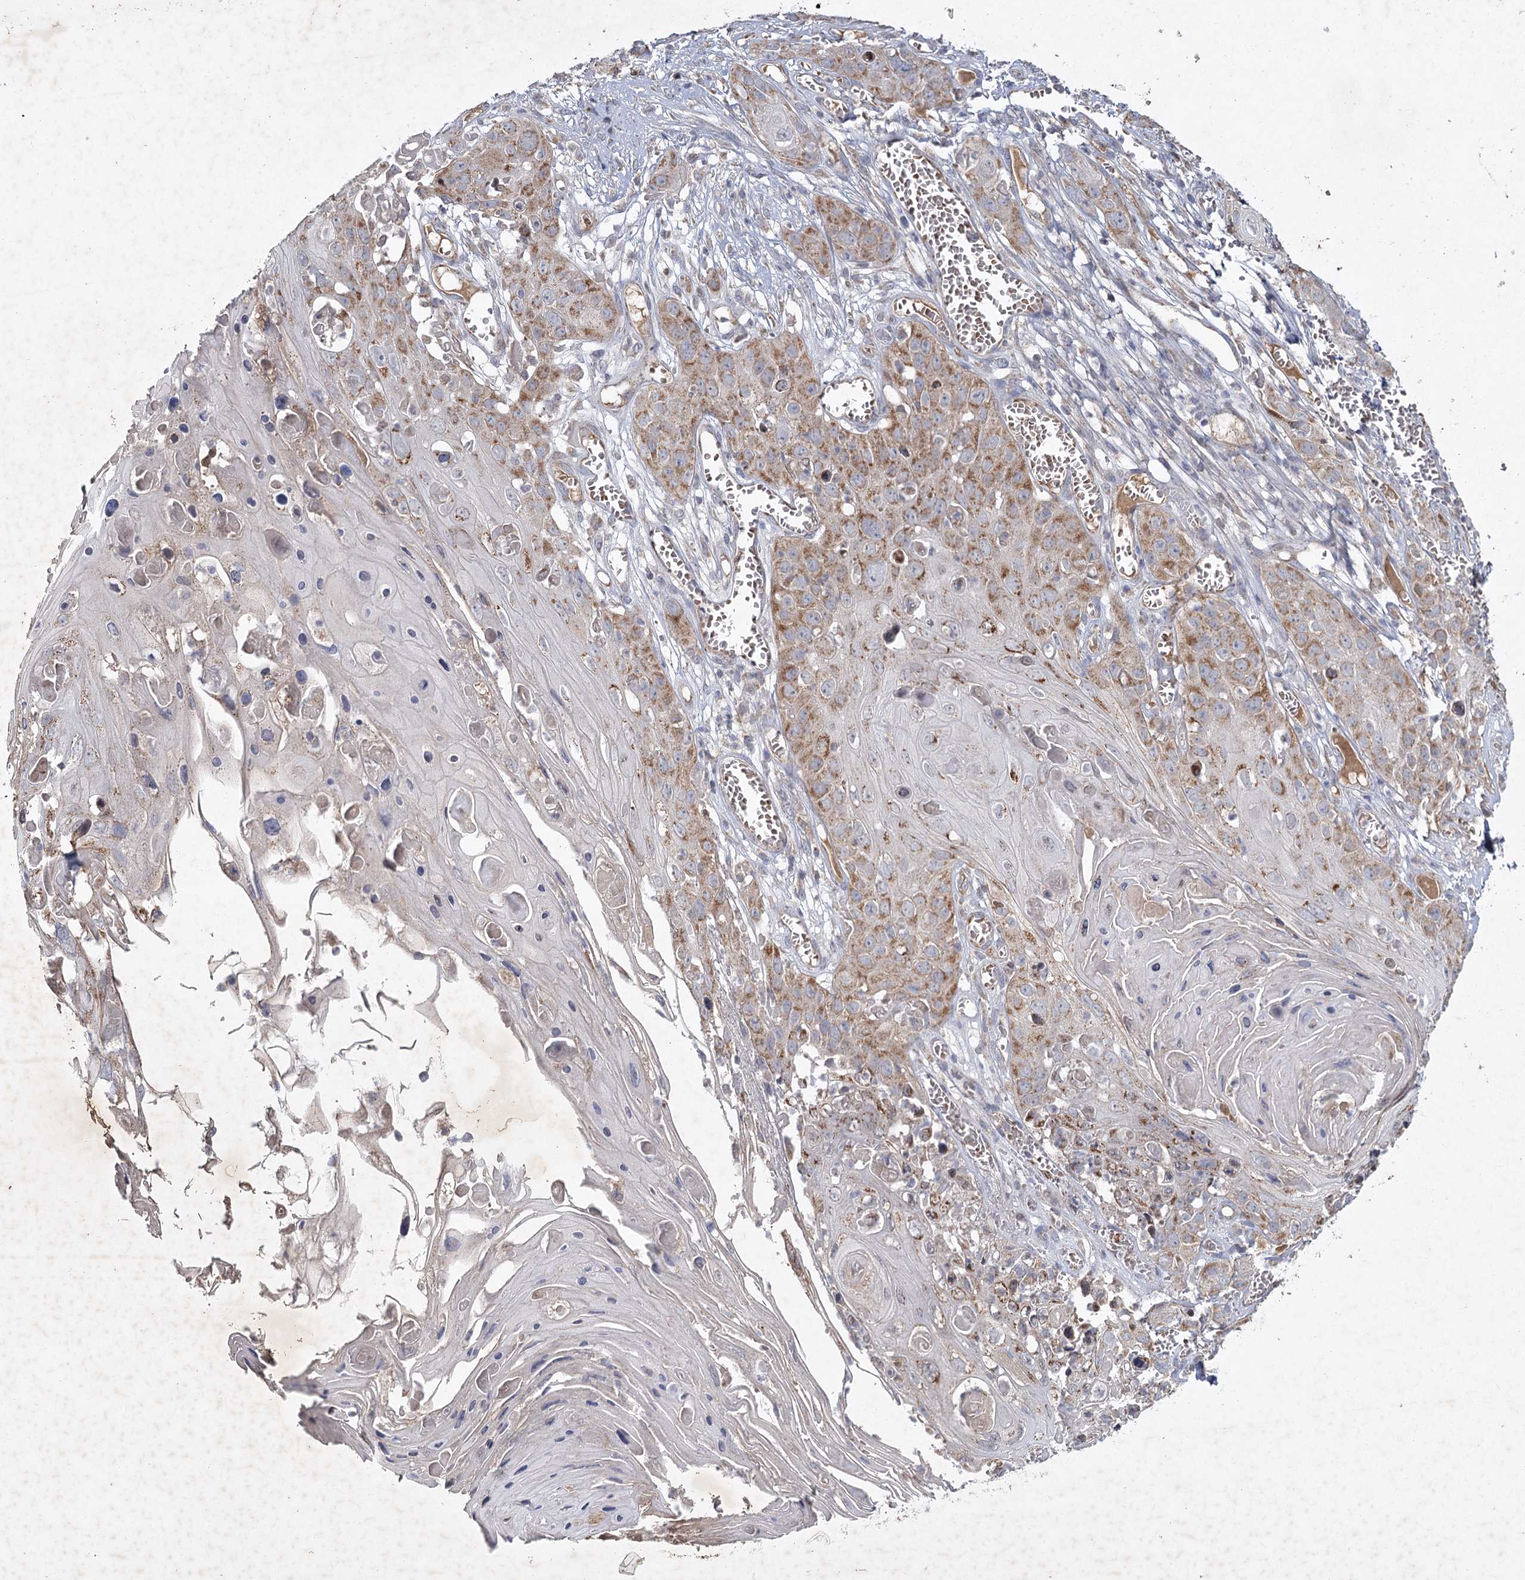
{"staining": {"intensity": "moderate", "quantity": "25%-75%", "location": "cytoplasmic/membranous"}, "tissue": "skin cancer", "cell_type": "Tumor cells", "image_type": "cancer", "snomed": [{"axis": "morphology", "description": "Squamous cell carcinoma, NOS"}, {"axis": "topography", "description": "Skin"}], "caption": "An image of skin cancer stained for a protein exhibits moderate cytoplasmic/membranous brown staining in tumor cells.", "gene": "MRPL44", "patient": {"sex": "male", "age": 55}}